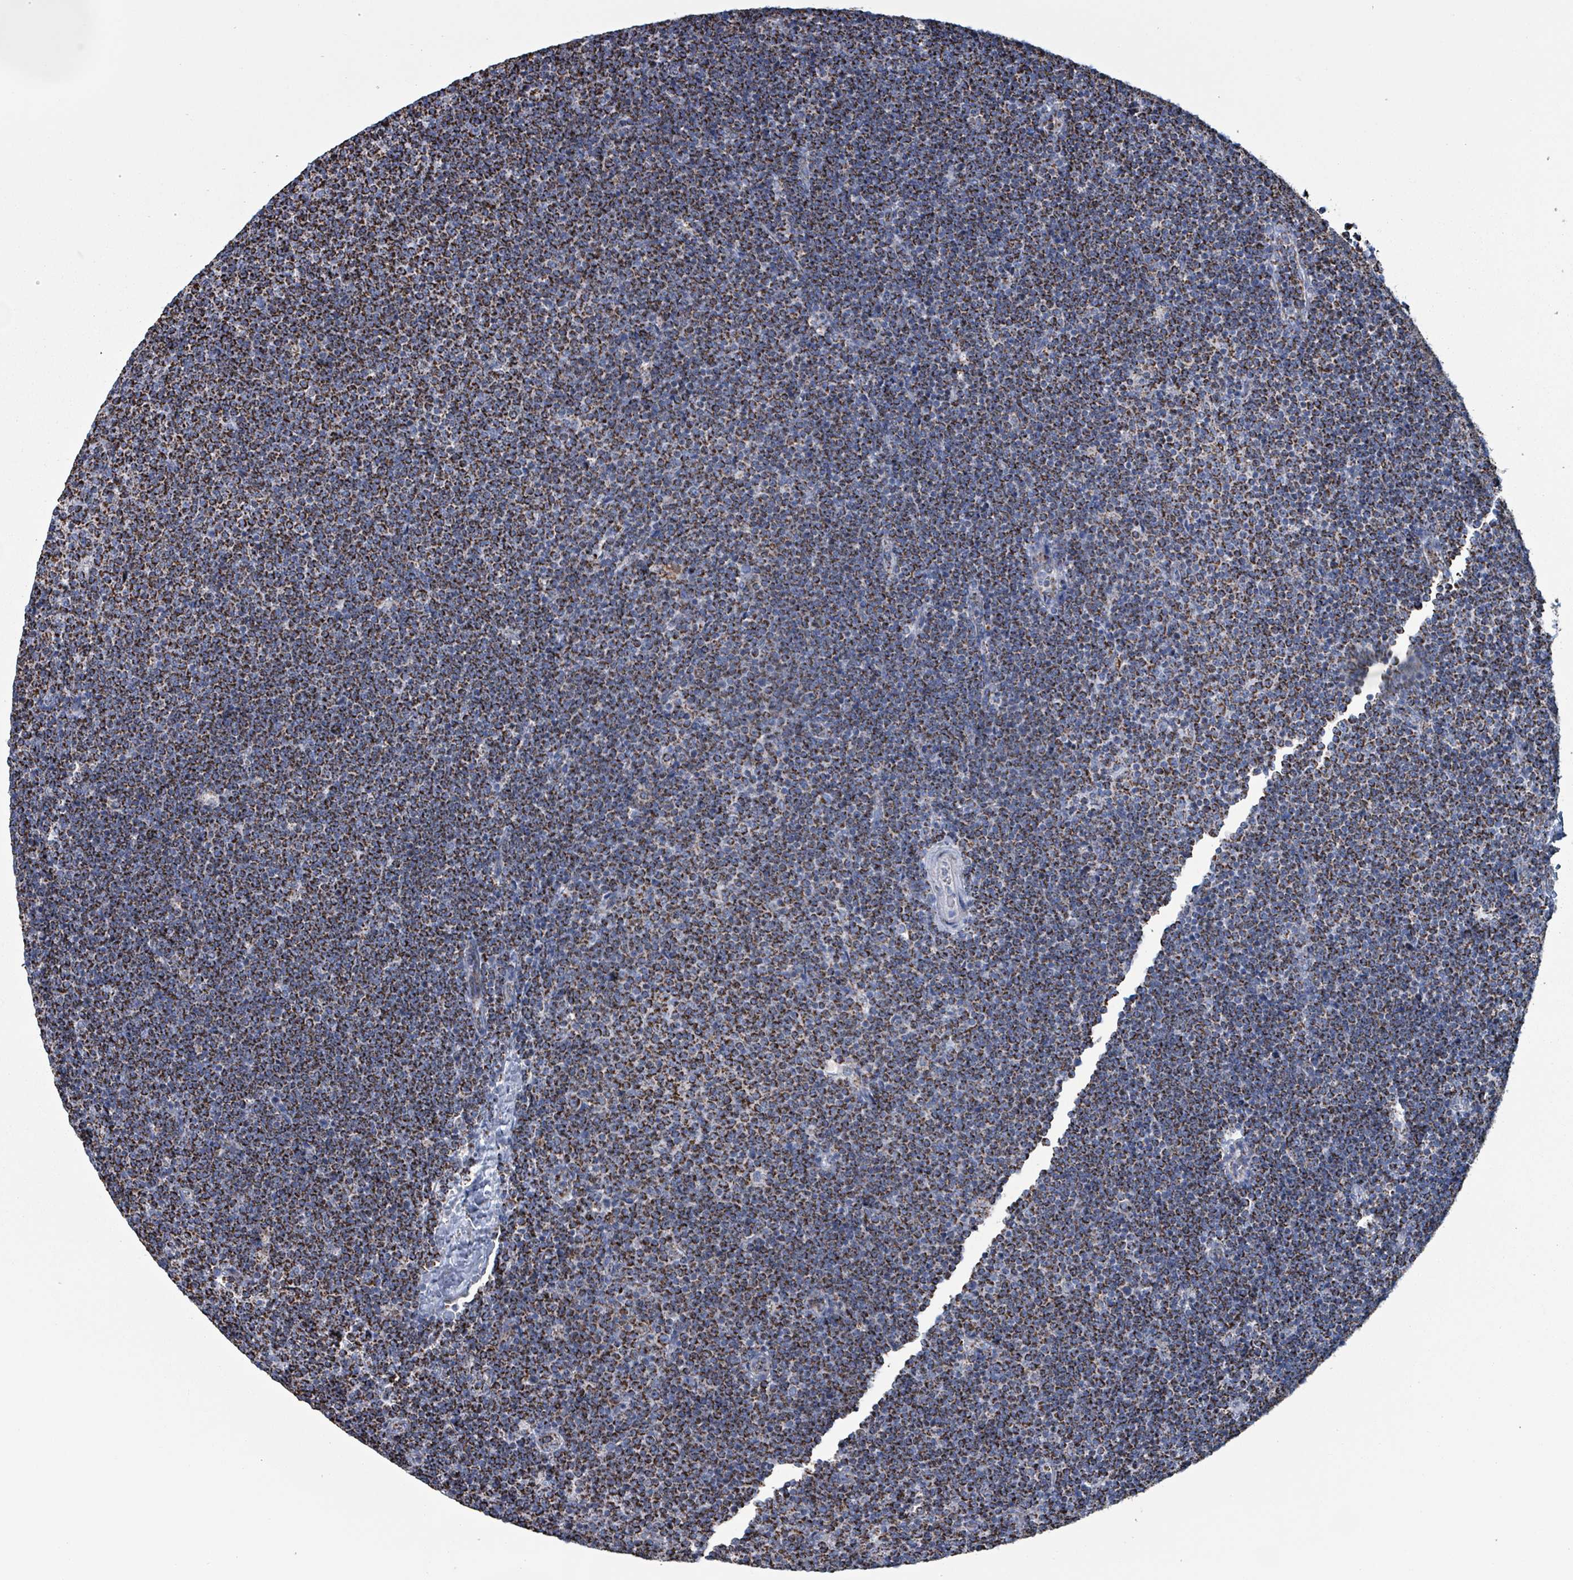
{"staining": {"intensity": "strong", "quantity": ">75%", "location": "cytoplasmic/membranous"}, "tissue": "lymphoma", "cell_type": "Tumor cells", "image_type": "cancer", "snomed": [{"axis": "morphology", "description": "Malignant lymphoma, non-Hodgkin's type, Low grade"}, {"axis": "topography", "description": "Lymph node"}], "caption": "An image showing strong cytoplasmic/membranous staining in about >75% of tumor cells in low-grade malignant lymphoma, non-Hodgkin's type, as visualized by brown immunohistochemical staining.", "gene": "IDH3B", "patient": {"sex": "male", "age": 48}}